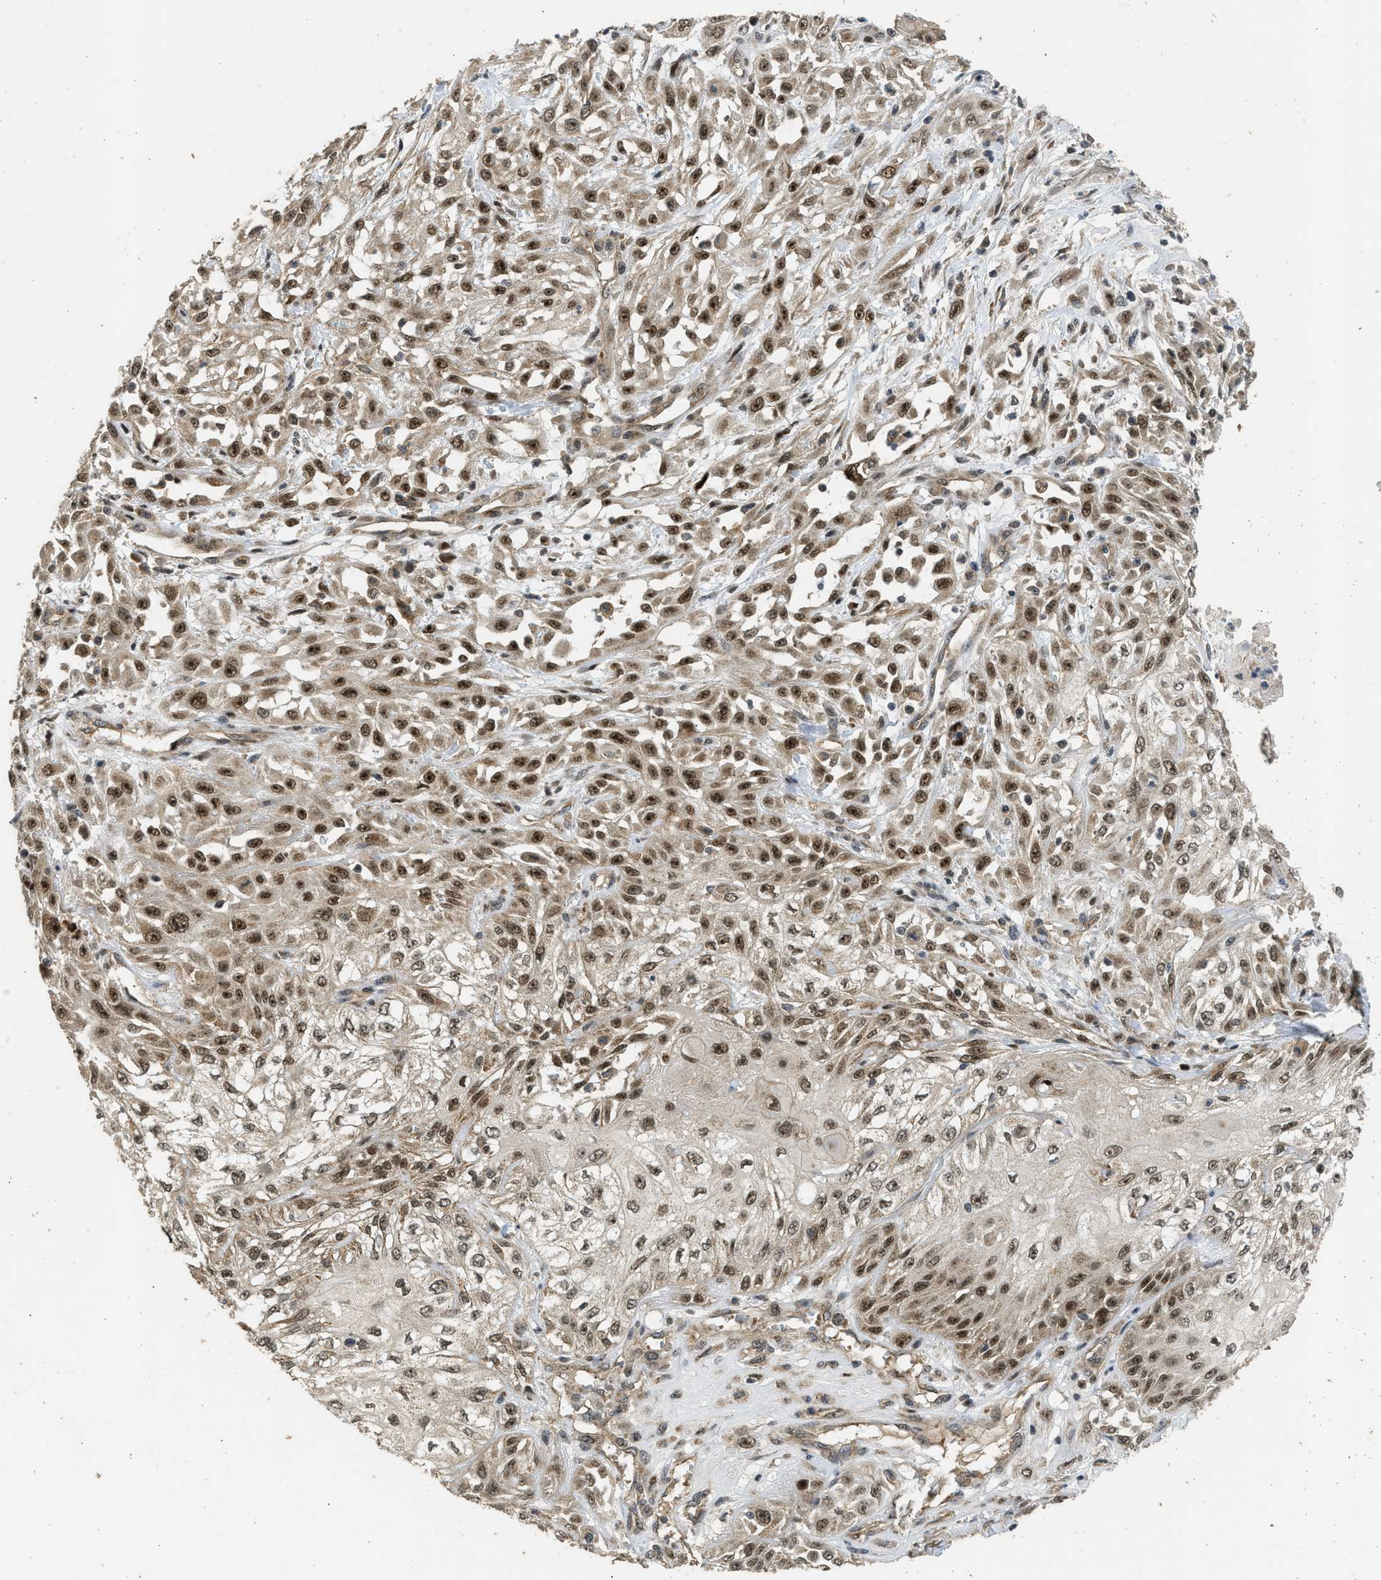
{"staining": {"intensity": "moderate", "quantity": ">75%", "location": "nuclear"}, "tissue": "skin cancer", "cell_type": "Tumor cells", "image_type": "cancer", "snomed": [{"axis": "morphology", "description": "Squamous cell carcinoma, NOS"}, {"axis": "morphology", "description": "Squamous cell carcinoma, metastatic, NOS"}, {"axis": "topography", "description": "Skin"}, {"axis": "topography", "description": "Lymph node"}], "caption": "Tumor cells exhibit medium levels of moderate nuclear positivity in about >75% of cells in human skin cancer (squamous cell carcinoma).", "gene": "GET1", "patient": {"sex": "male", "age": 75}}